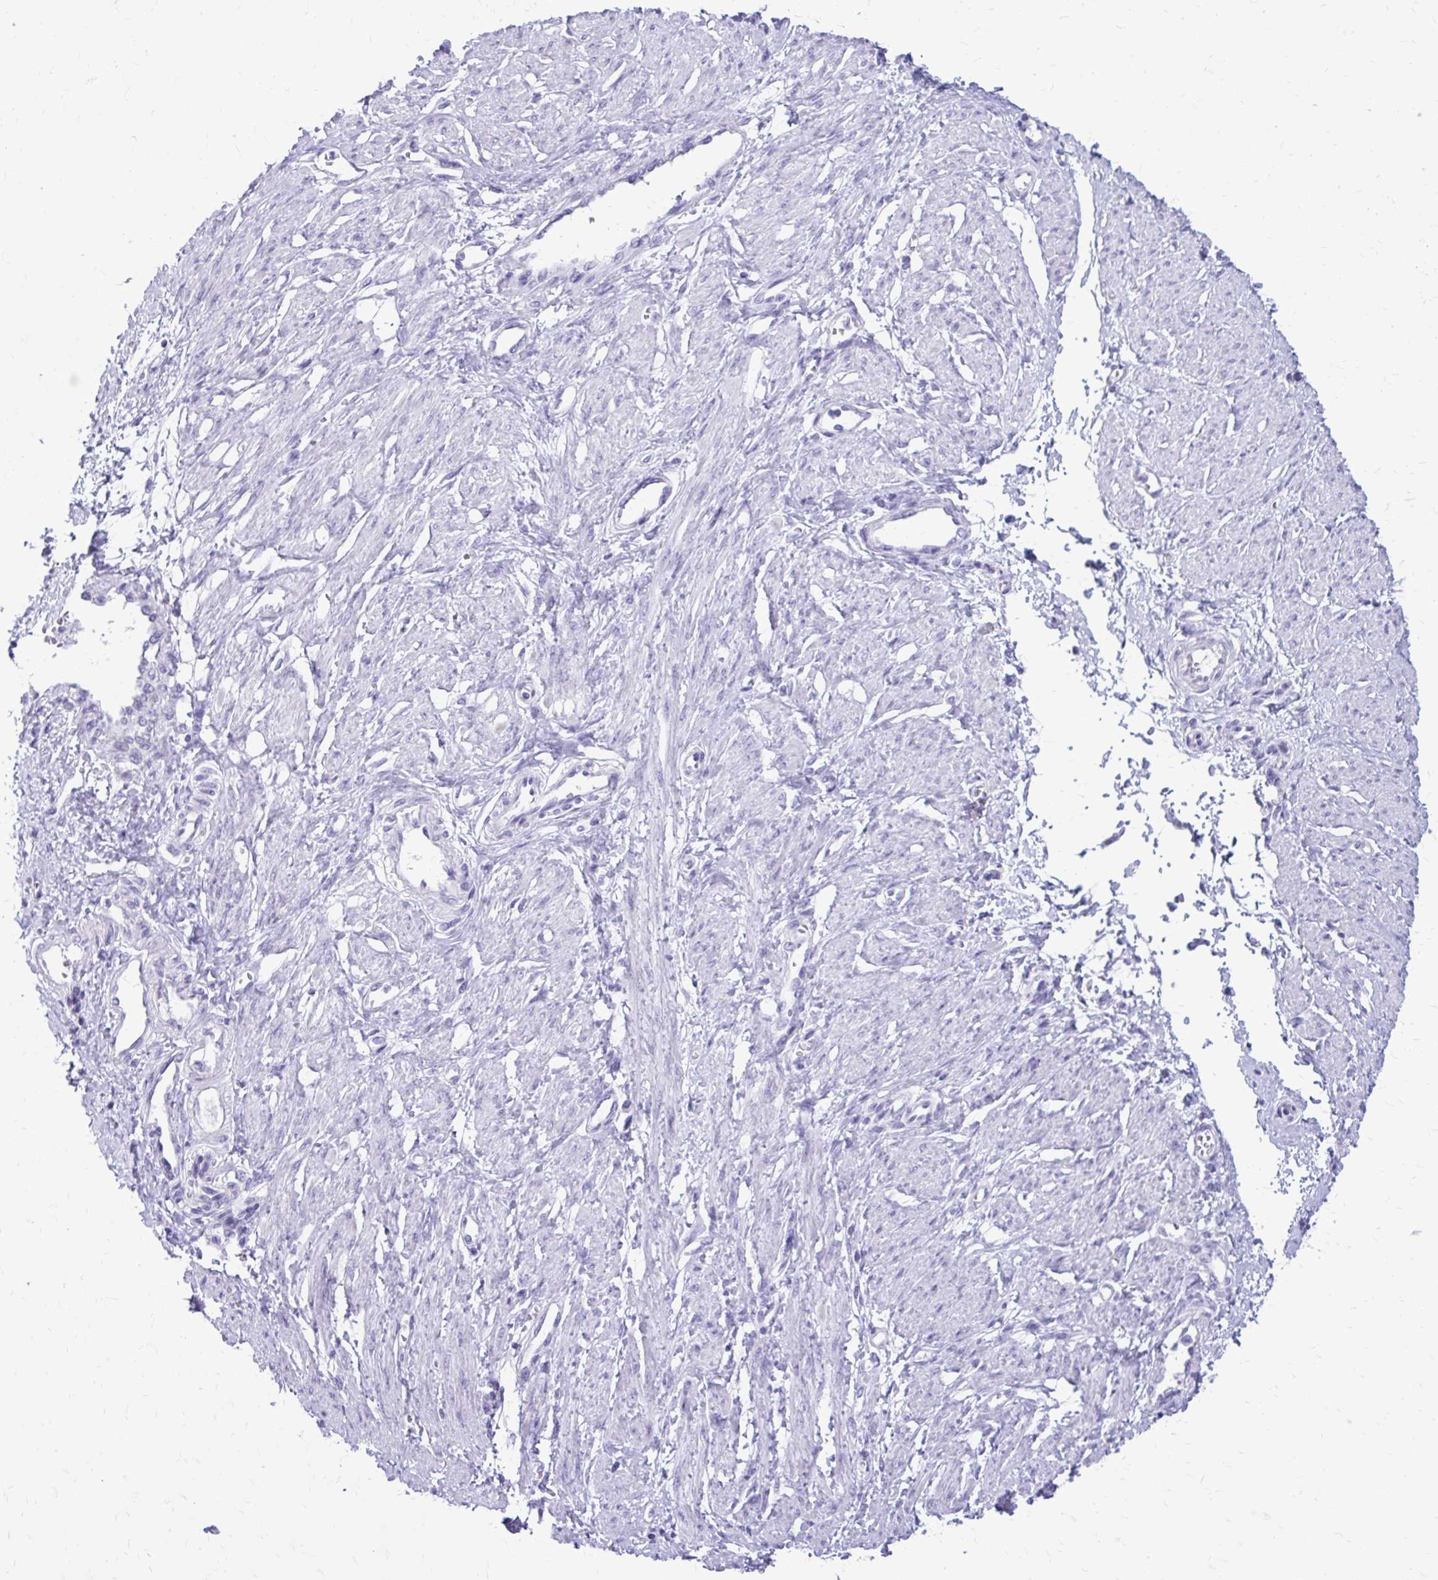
{"staining": {"intensity": "negative", "quantity": "none", "location": "none"}, "tissue": "smooth muscle", "cell_type": "Smooth muscle cells", "image_type": "normal", "snomed": [{"axis": "morphology", "description": "Normal tissue, NOS"}, {"axis": "topography", "description": "Smooth muscle"}, {"axis": "topography", "description": "Uterus"}], "caption": "Immunohistochemistry photomicrograph of benign human smooth muscle stained for a protein (brown), which displays no expression in smooth muscle cells.", "gene": "LCN15", "patient": {"sex": "female", "age": 39}}